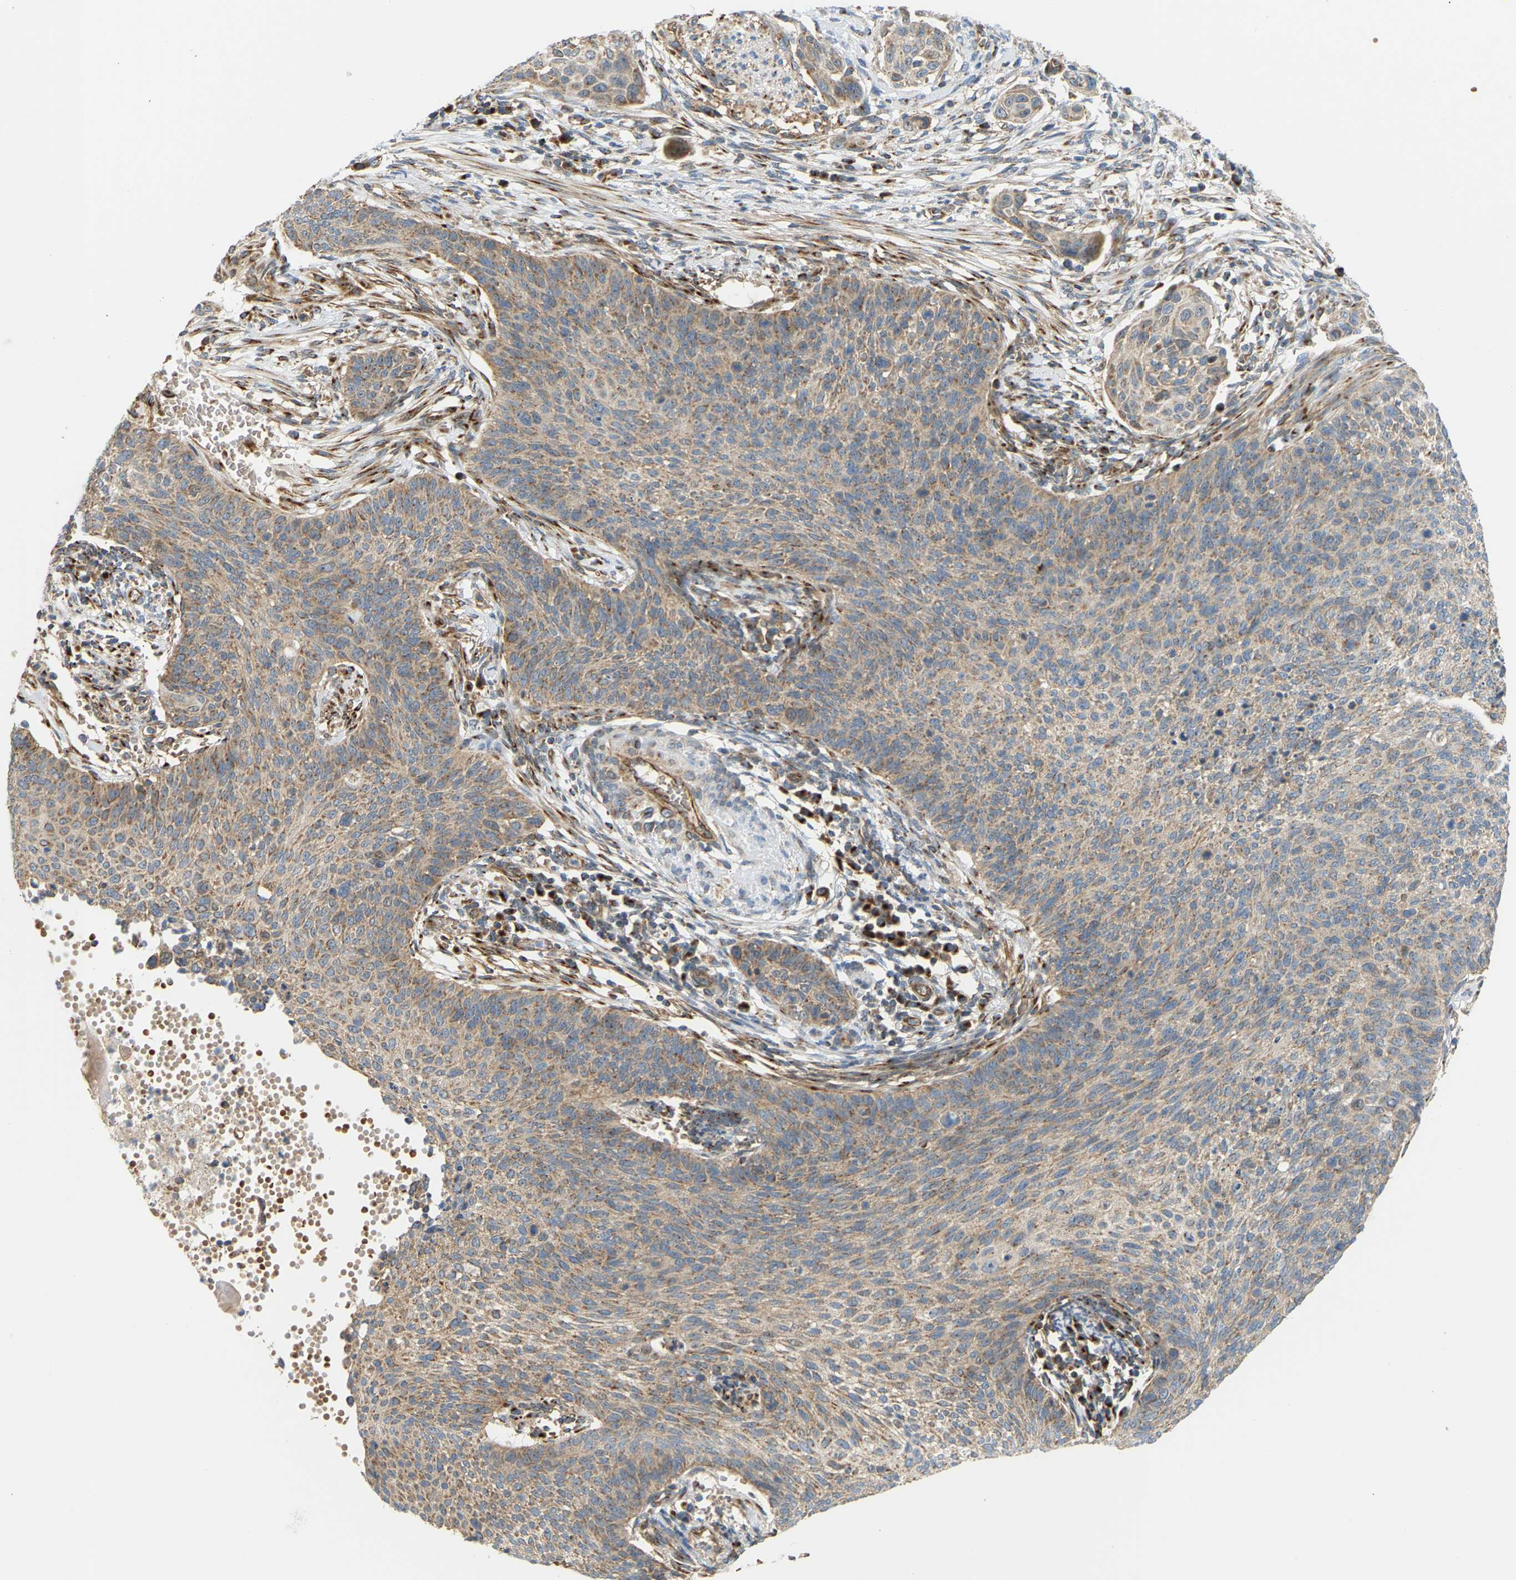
{"staining": {"intensity": "weak", "quantity": ">75%", "location": "cytoplasmic/membranous"}, "tissue": "cervical cancer", "cell_type": "Tumor cells", "image_type": "cancer", "snomed": [{"axis": "morphology", "description": "Squamous cell carcinoma, NOS"}, {"axis": "topography", "description": "Cervix"}], "caption": "The photomicrograph demonstrates a brown stain indicating the presence of a protein in the cytoplasmic/membranous of tumor cells in cervical squamous cell carcinoma. (DAB (3,3'-diaminobenzidine) = brown stain, brightfield microscopy at high magnification).", "gene": "YIPF2", "patient": {"sex": "female", "age": 70}}